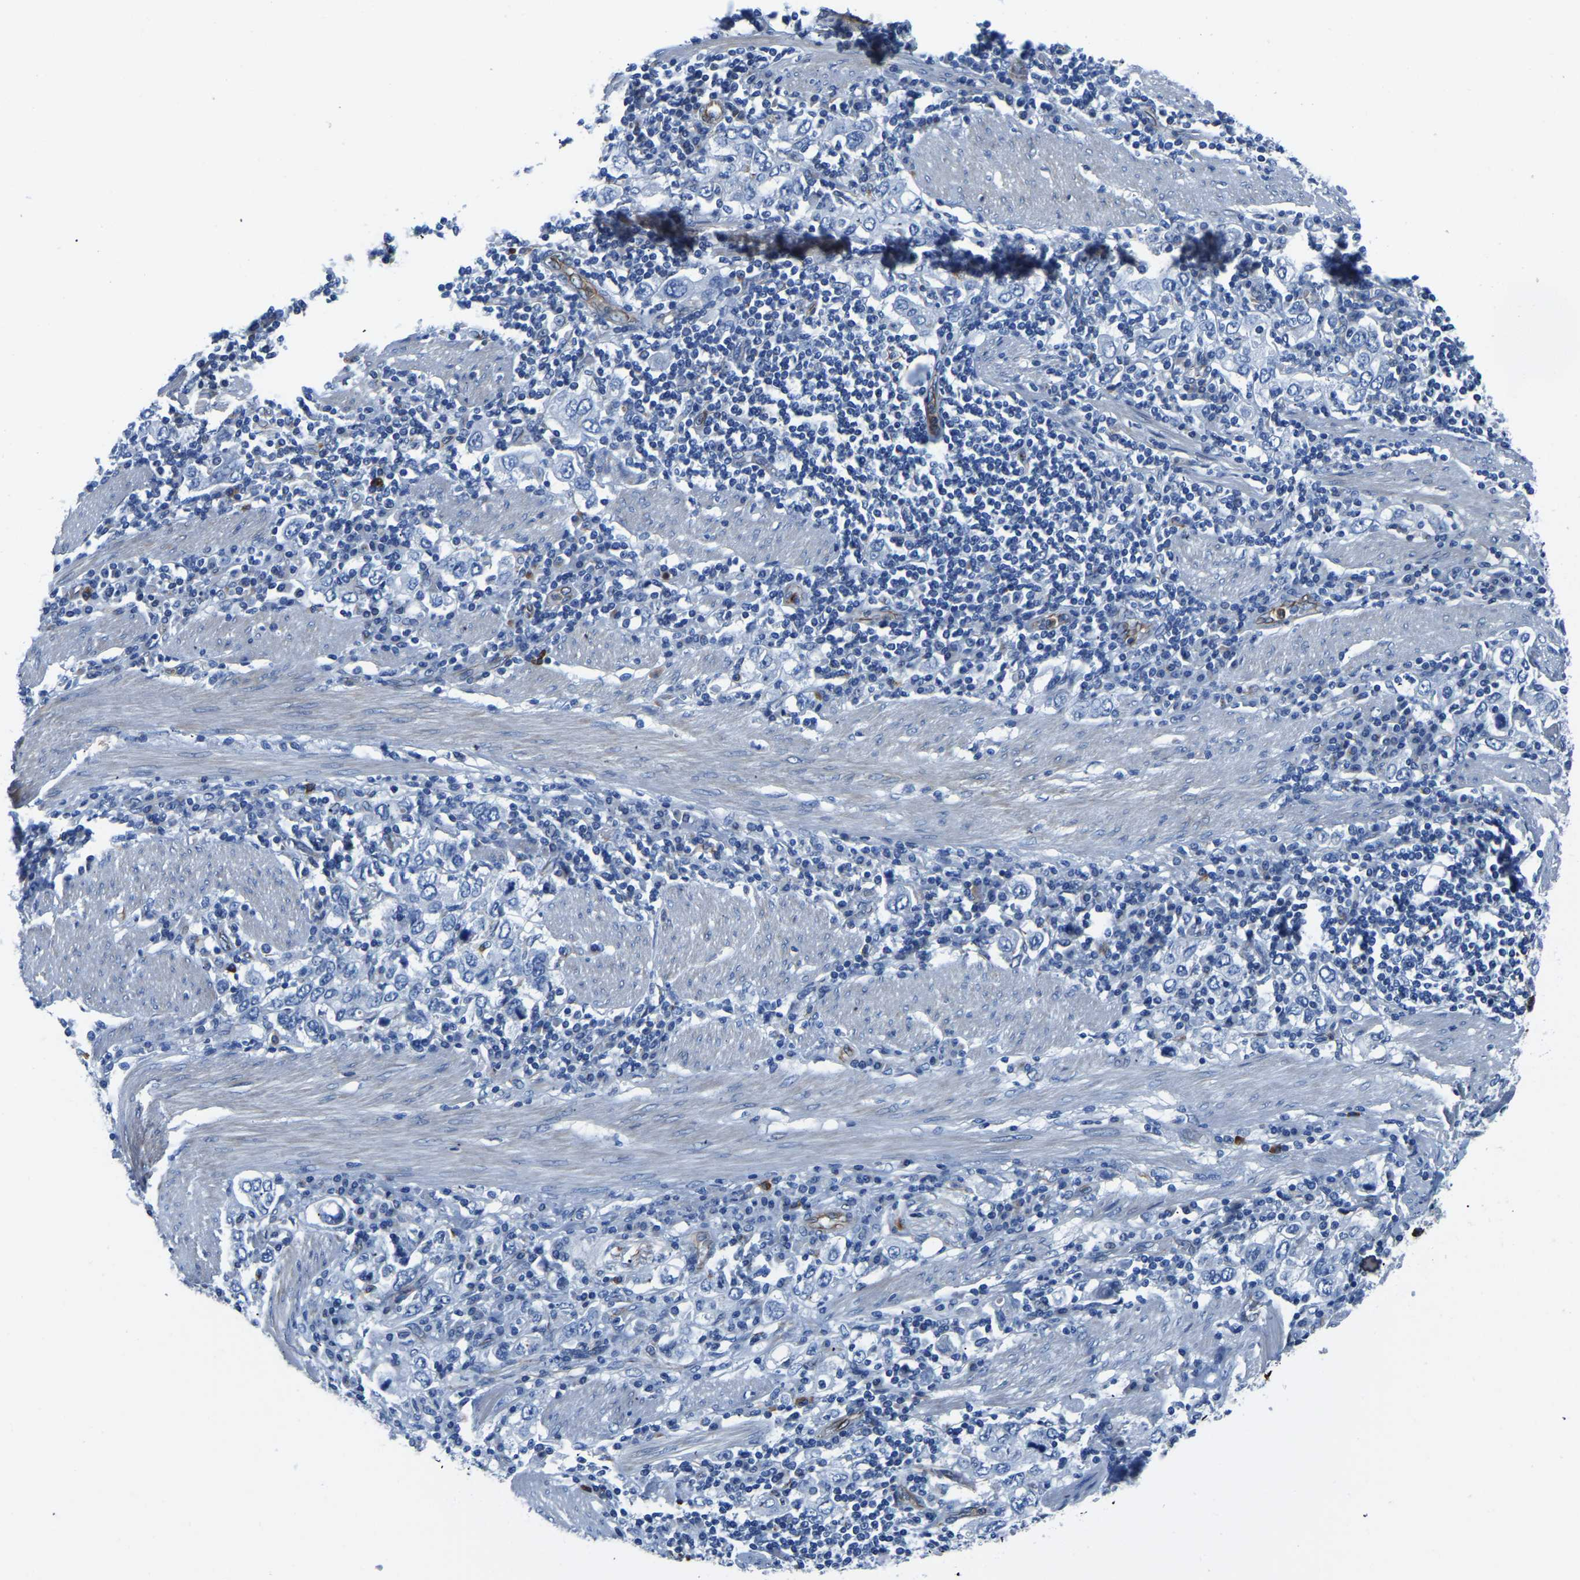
{"staining": {"intensity": "negative", "quantity": "none", "location": "none"}, "tissue": "stomach cancer", "cell_type": "Tumor cells", "image_type": "cancer", "snomed": [{"axis": "morphology", "description": "Adenocarcinoma, NOS"}, {"axis": "topography", "description": "Stomach, upper"}], "caption": "Tumor cells are negative for protein expression in human stomach adenocarcinoma.", "gene": "MS4A3", "patient": {"sex": "male", "age": 62}}